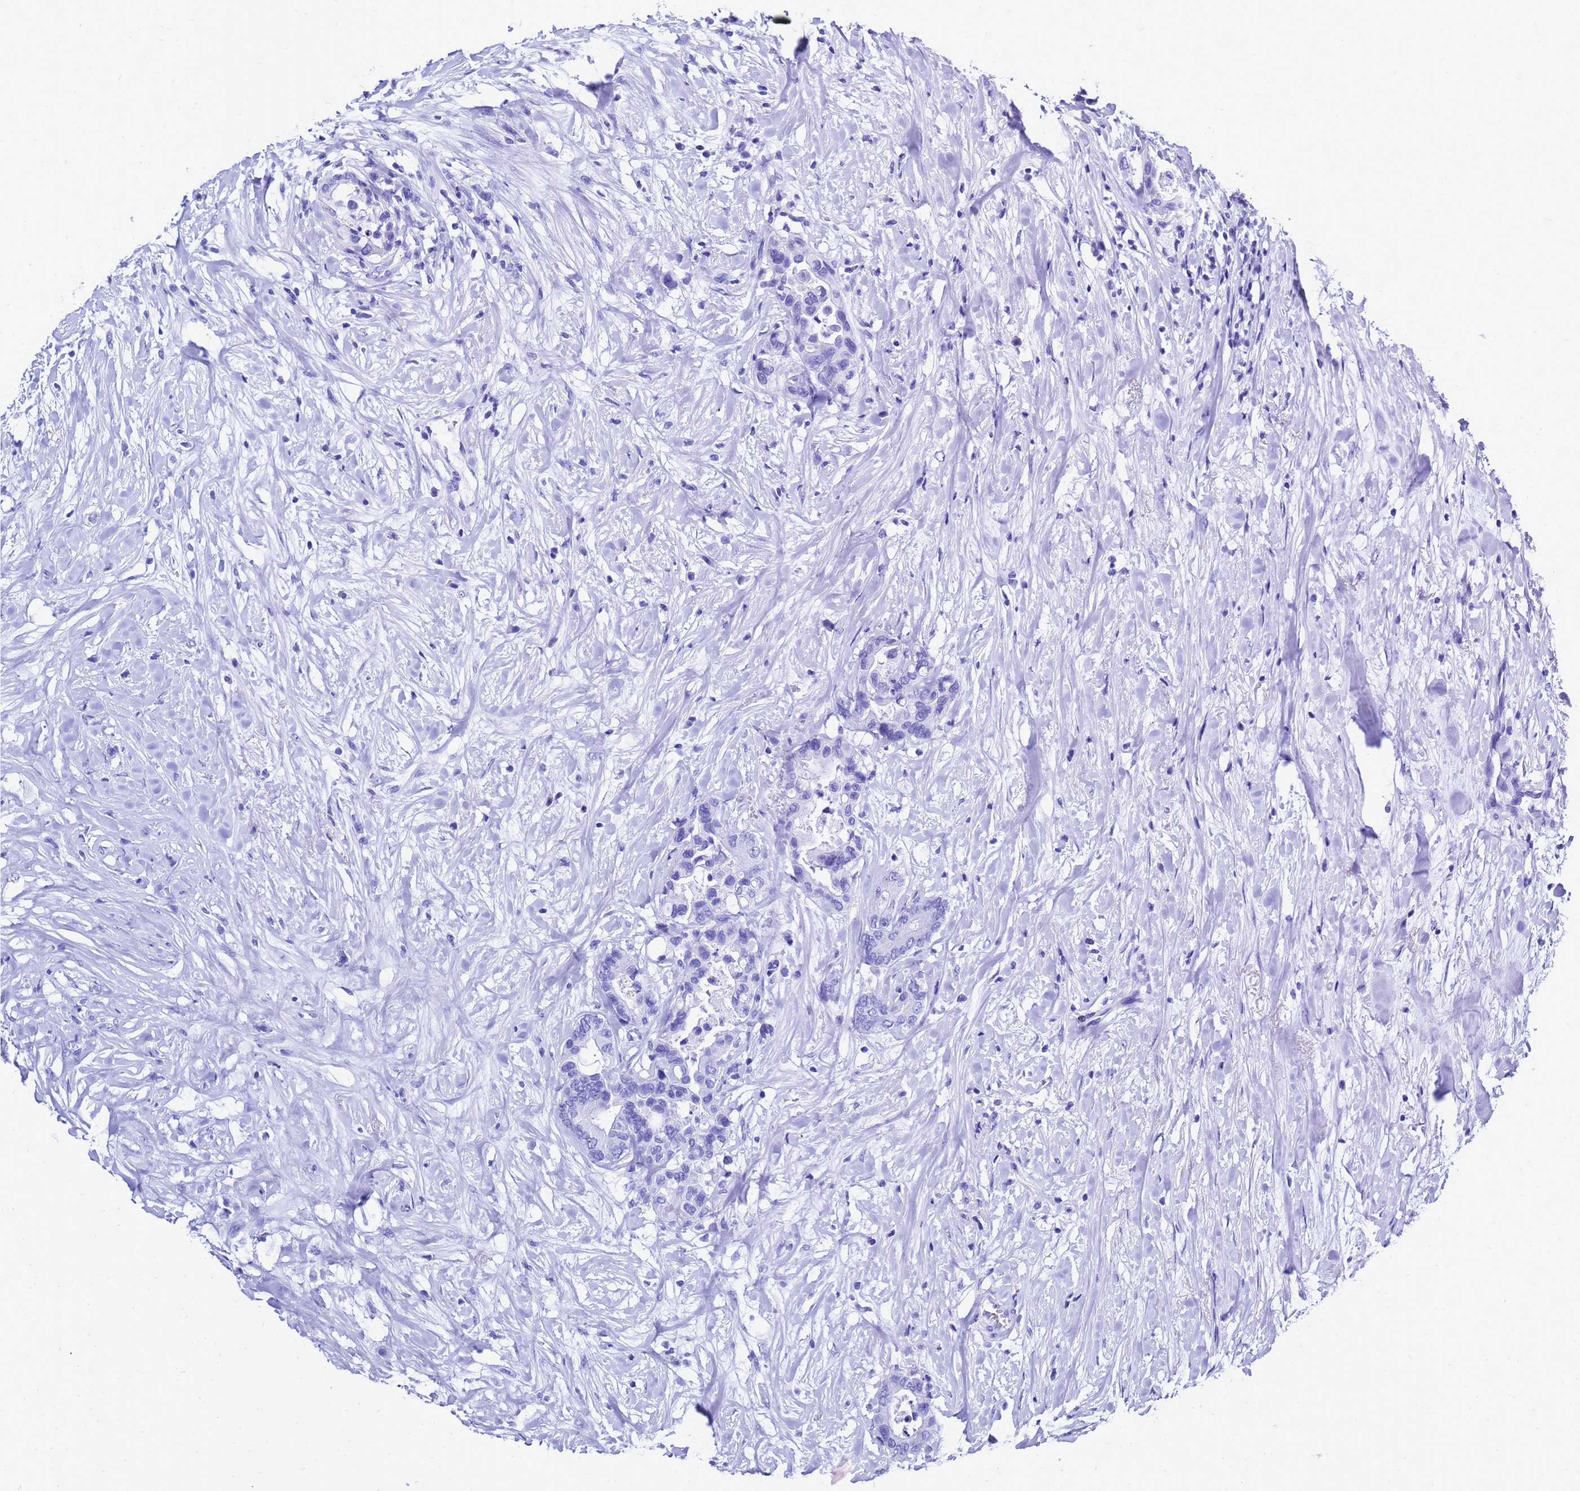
{"staining": {"intensity": "negative", "quantity": "none", "location": "none"}, "tissue": "colorectal cancer", "cell_type": "Tumor cells", "image_type": "cancer", "snomed": [{"axis": "morphology", "description": "Normal tissue, NOS"}, {"axis": "morphology", "description": "Adenocarcinoma, NOS"}, {"axis": "topography", "description": "Colon"}], "caption": "This is a photomicrograph of IHC staining of adenocarcinoma (colorectal), which shows no staining in tumor cells.", "gene": "LIPF", "patient": {"sex": "male", "age": 82}}